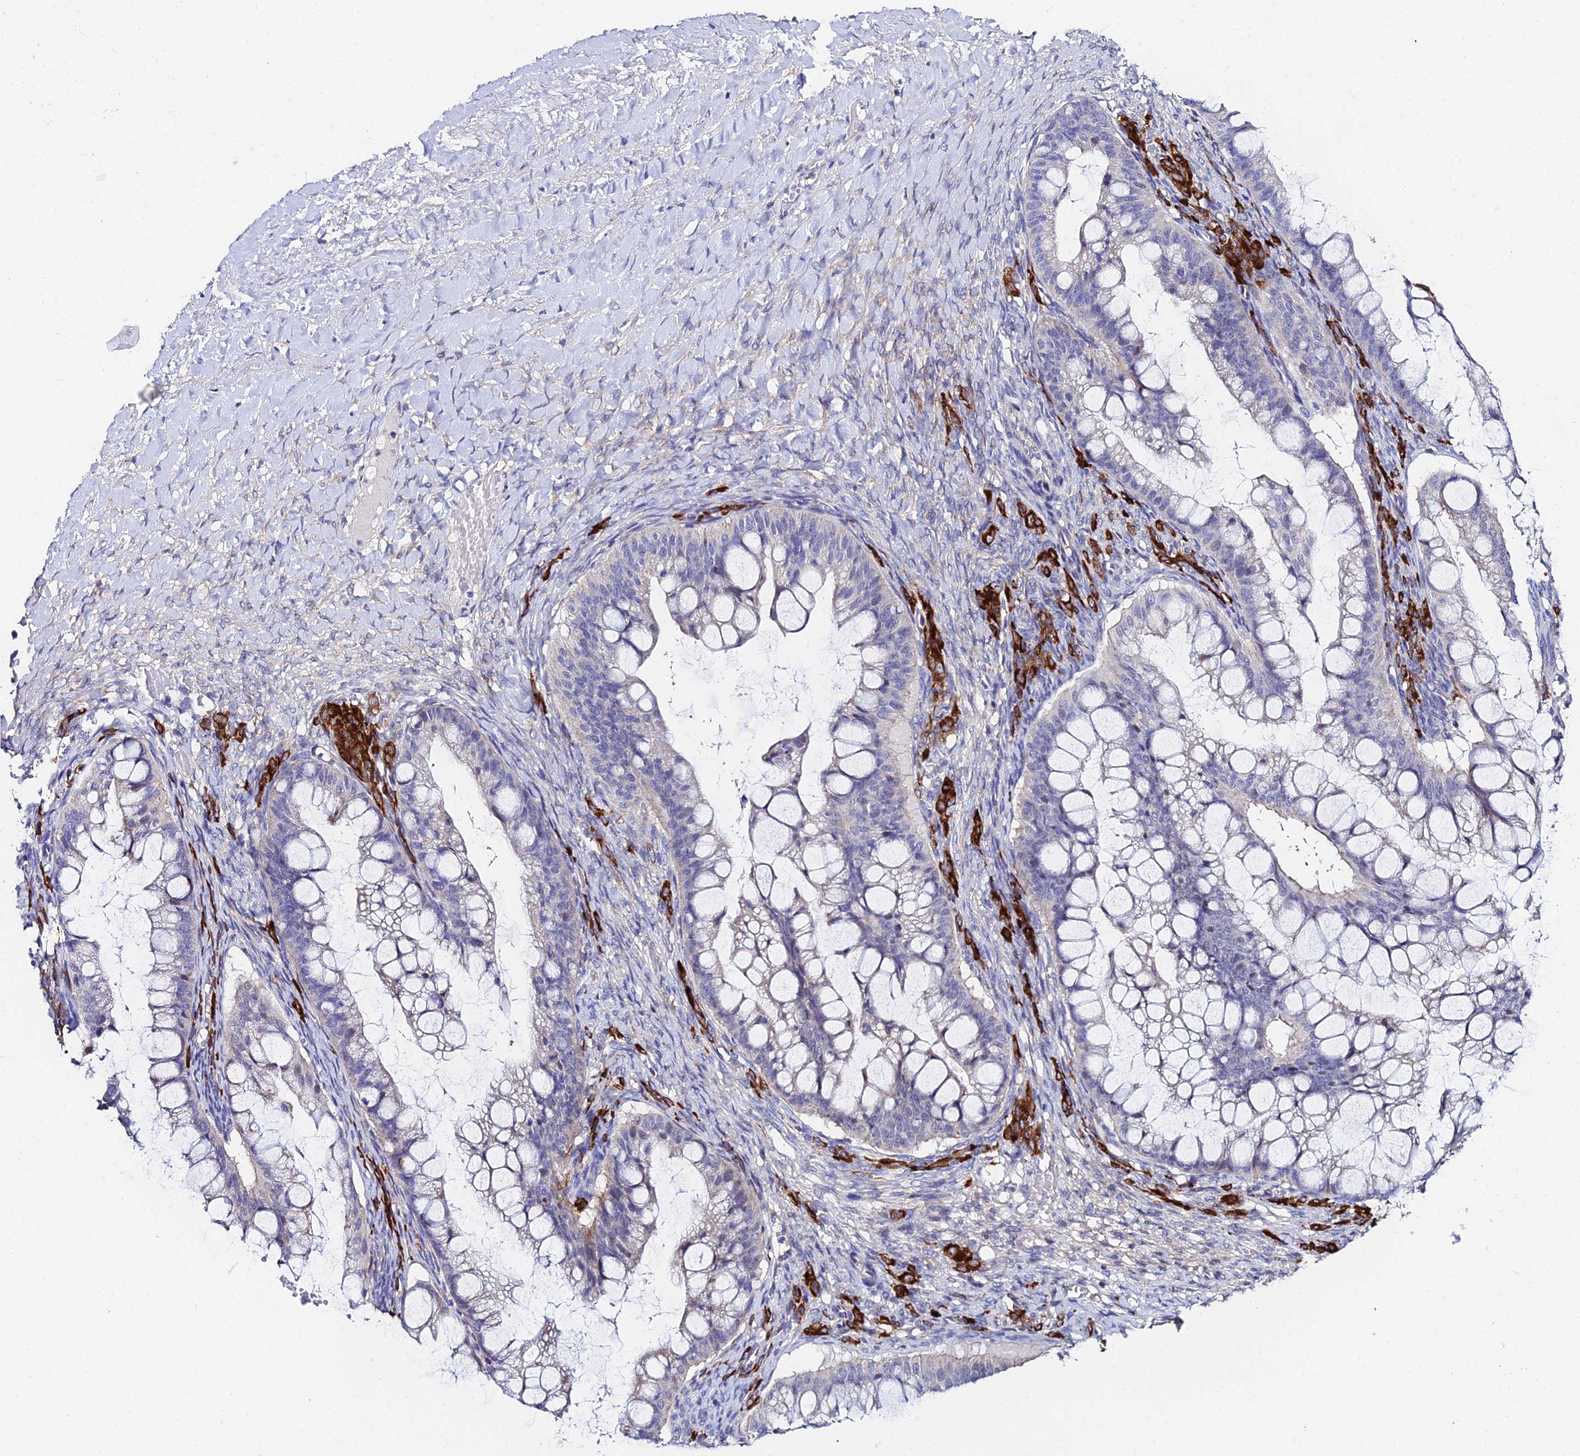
{"staining": {"intensity": "negative", "quantity": "none", "location": "none"}, "tissue": "ovarian cancer", "cell_type": "Tumor cells", "image_type": "cancer", "snomed": [{"axis": "morphology", "description": "Cystadenocarcinoma, mucinous, NOS"}, {"axis": "topography", "description": "Ovary"}], "caption": "Protein analysis of ovarian mucinous cystadenocarcinoma demonstrates no significant positivity in tumor cells.", "gene": "PPP2R2C", "patient": {"sex": "female", "age": 73}}